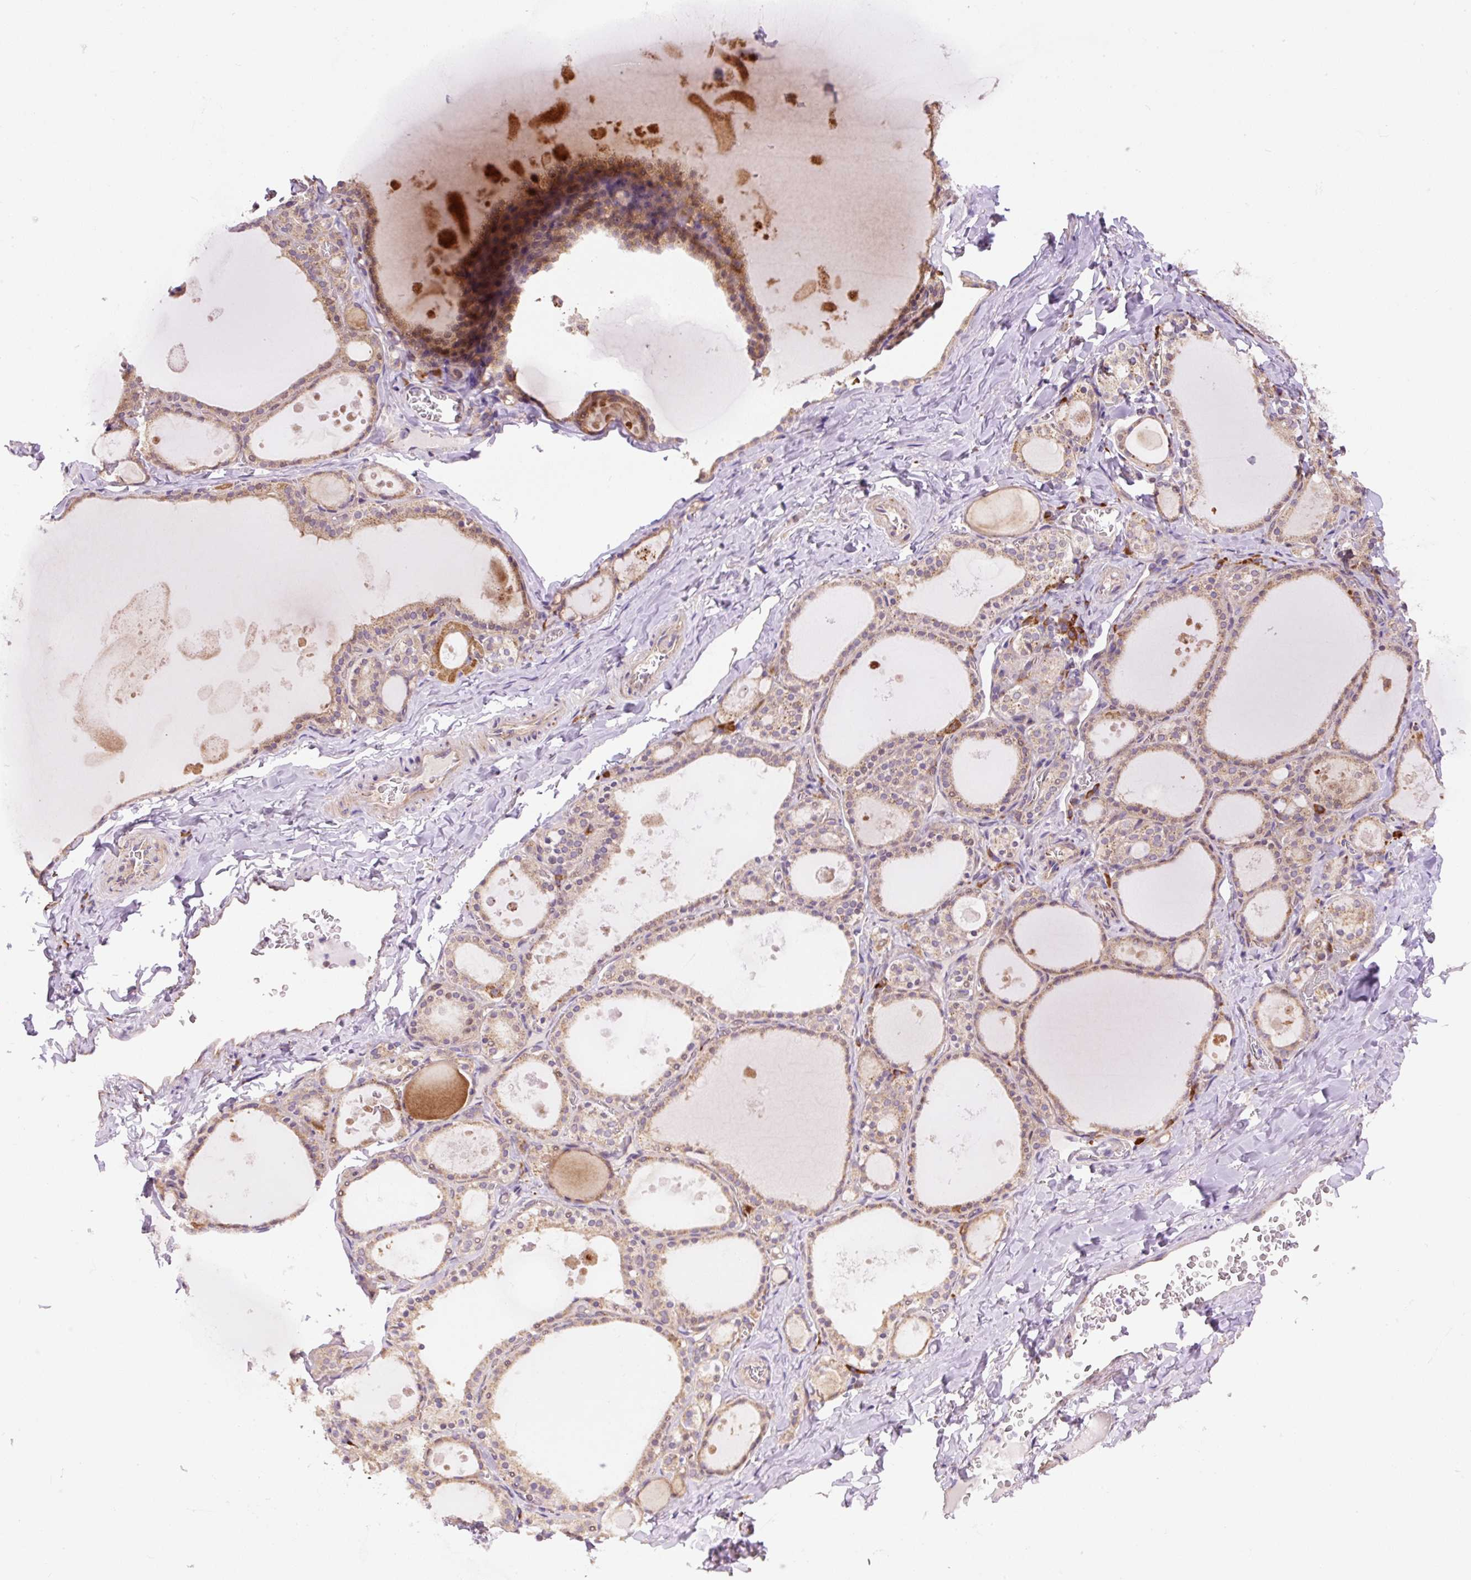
{"staining": {"intensity": "moderate", "quantity": ">75%", "location": "cytoplasmic/membranous"}, "tissue": "thyroid gland", "cell_type": "Glandular cells", "image_type": "normal", "snomed": [{"axis": "morphology", "description": "Normal tissue, NOS"}, {"axis": "topography", "description": "Thyroid gland"}], "caption": "The histopathology image reveals immunohistochemical staining of normal thyroid gland. There is moderate cytoplasmic/membranous staining is present in approximately >75% of glandular cells.", "gene": "PPME1", "patient": {"sex": "male", "age": 56}}